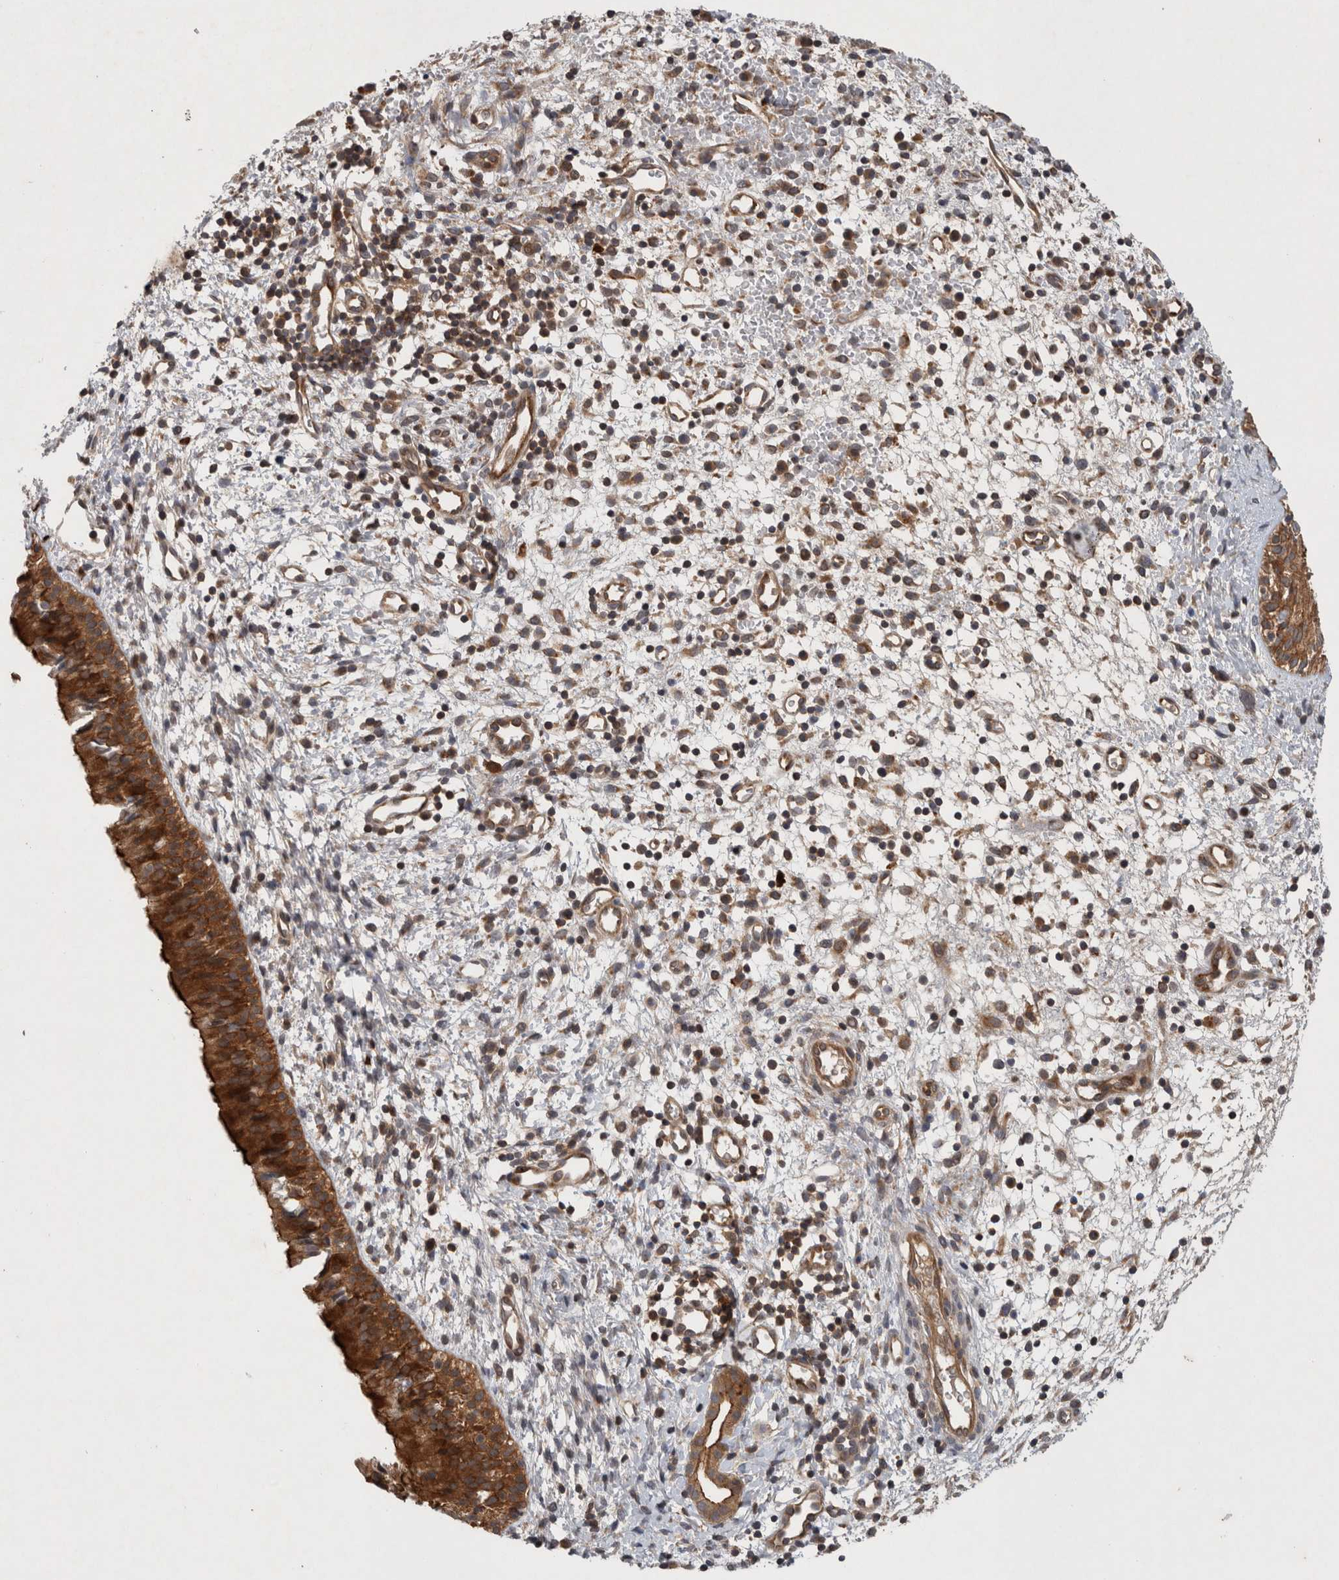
{"staining": {"intensity": "strong", "quantity": ">75%", "location": "cytoplasmic/membranous"}, "tissue": "nasopharynx", "cell_type": "Respiratory epithelial cells", "image_type": "normal", "snomed": [{"axis": "morphology", "description": "Normal tissue, NOS"}, {"axis": "topography", "description": "Nasopharynx"}], "caption": "This photomicrograph demonstrates benign nasopharynx stained with immunohistochemistry (IHC) to label a protein in brown. The cytoplasmic/membranous of respiratory epithelial cells show strong positivity for the protein. Nuclei are counter-stained blue.", "gene": "PDCD2", "patient": {"sex": "male", "age": 22}}